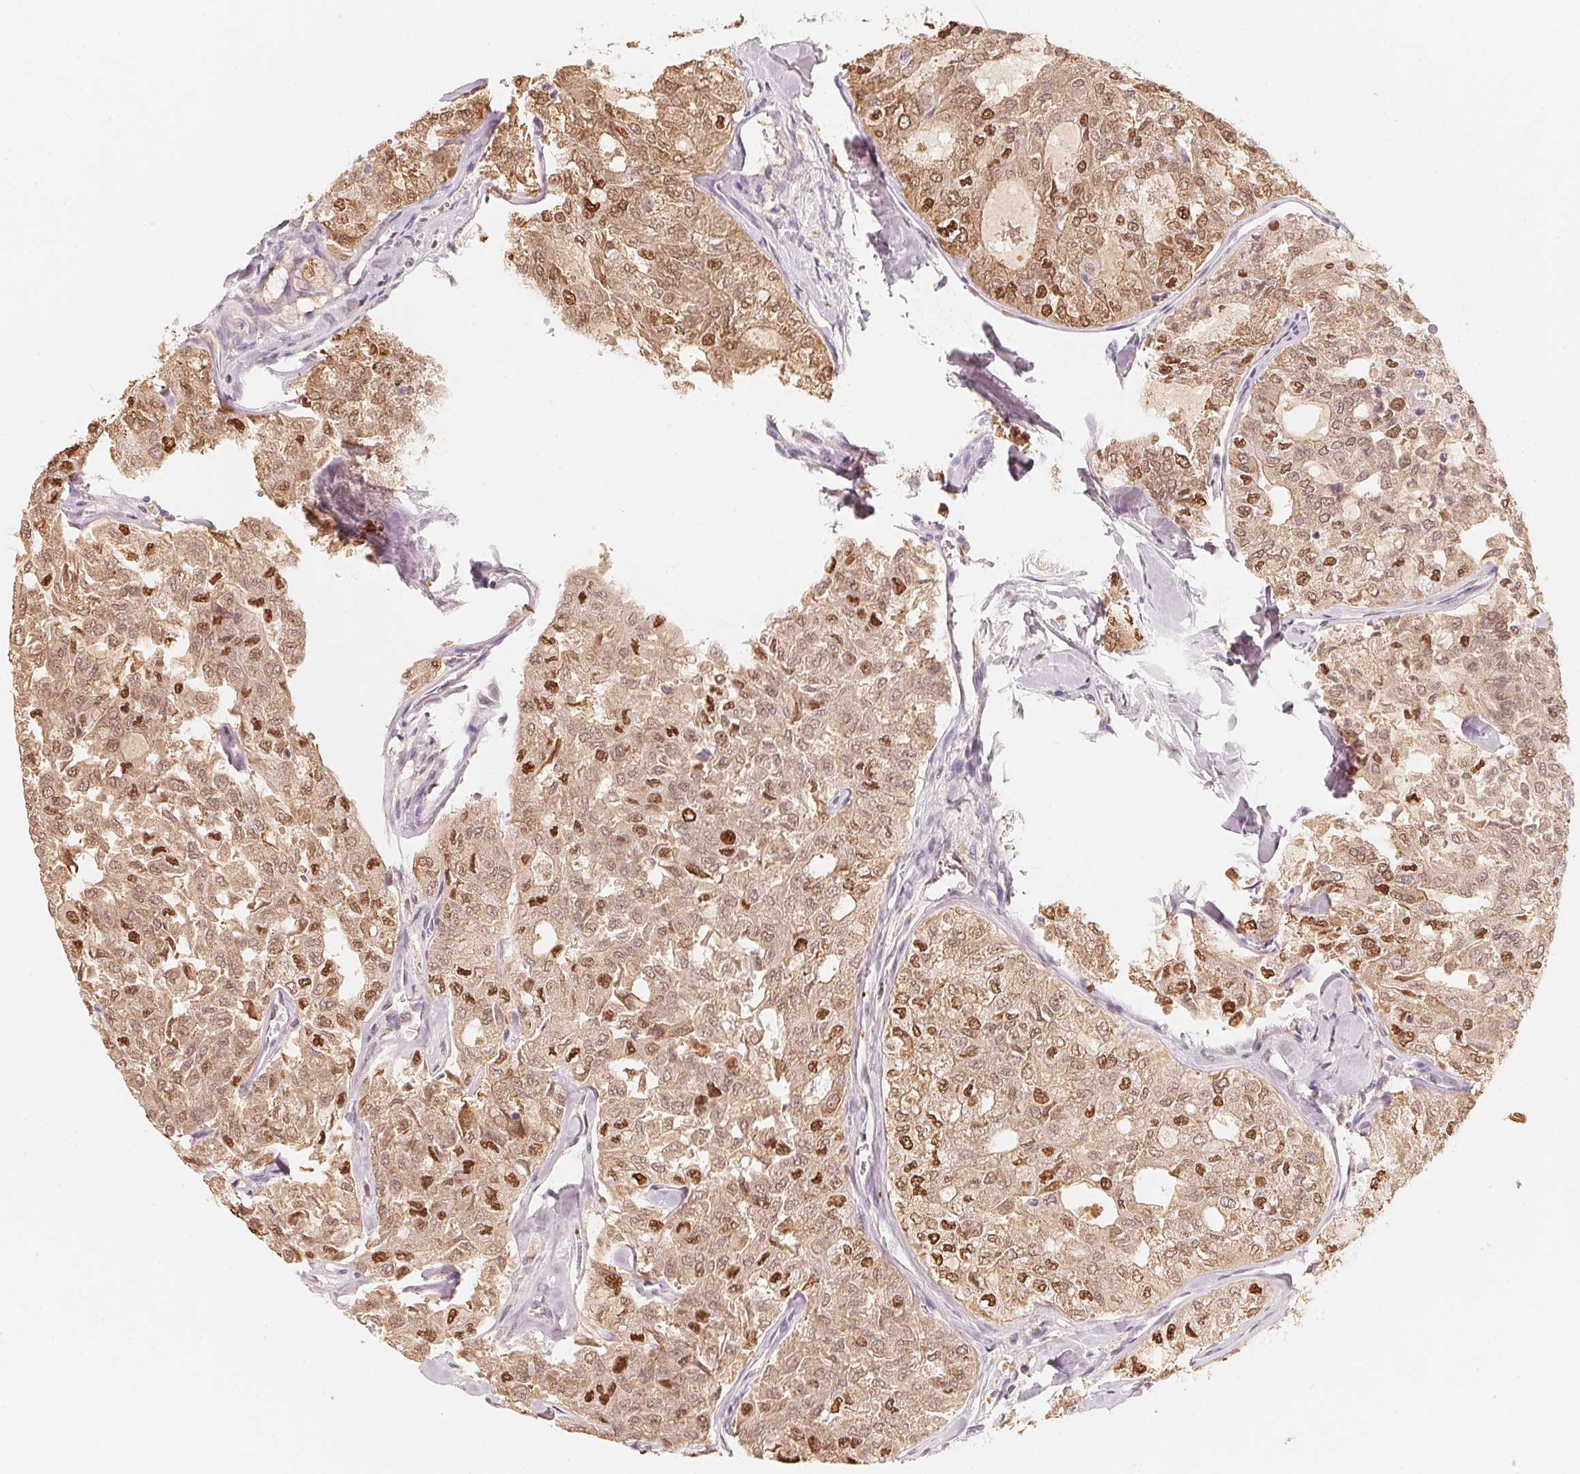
{"staining": {"intensity": "strong", "quantity": ">75%", "location": "cytoplasmic/membranous,nuclear"}, "tissue": "thyroid cancer", "cell_type": "Tumor cells", "image_type": "cancer", "snomed": [{"axis": "morphology", "description": "Follicular adenoma carcinoma, NOS"}, {"axis": "topography", "description": "Thyroid gland"}], "caption": "Thyroid cancer (follicular adenoma carcinoma) was stained to show a protein in brown. There is high levels of strong cytoplasmic/membranous and nuclear expression in about >75% of tumor cells.", "gene": "ARHGAP22", "patient": {"sex": "male", "age": 75}}